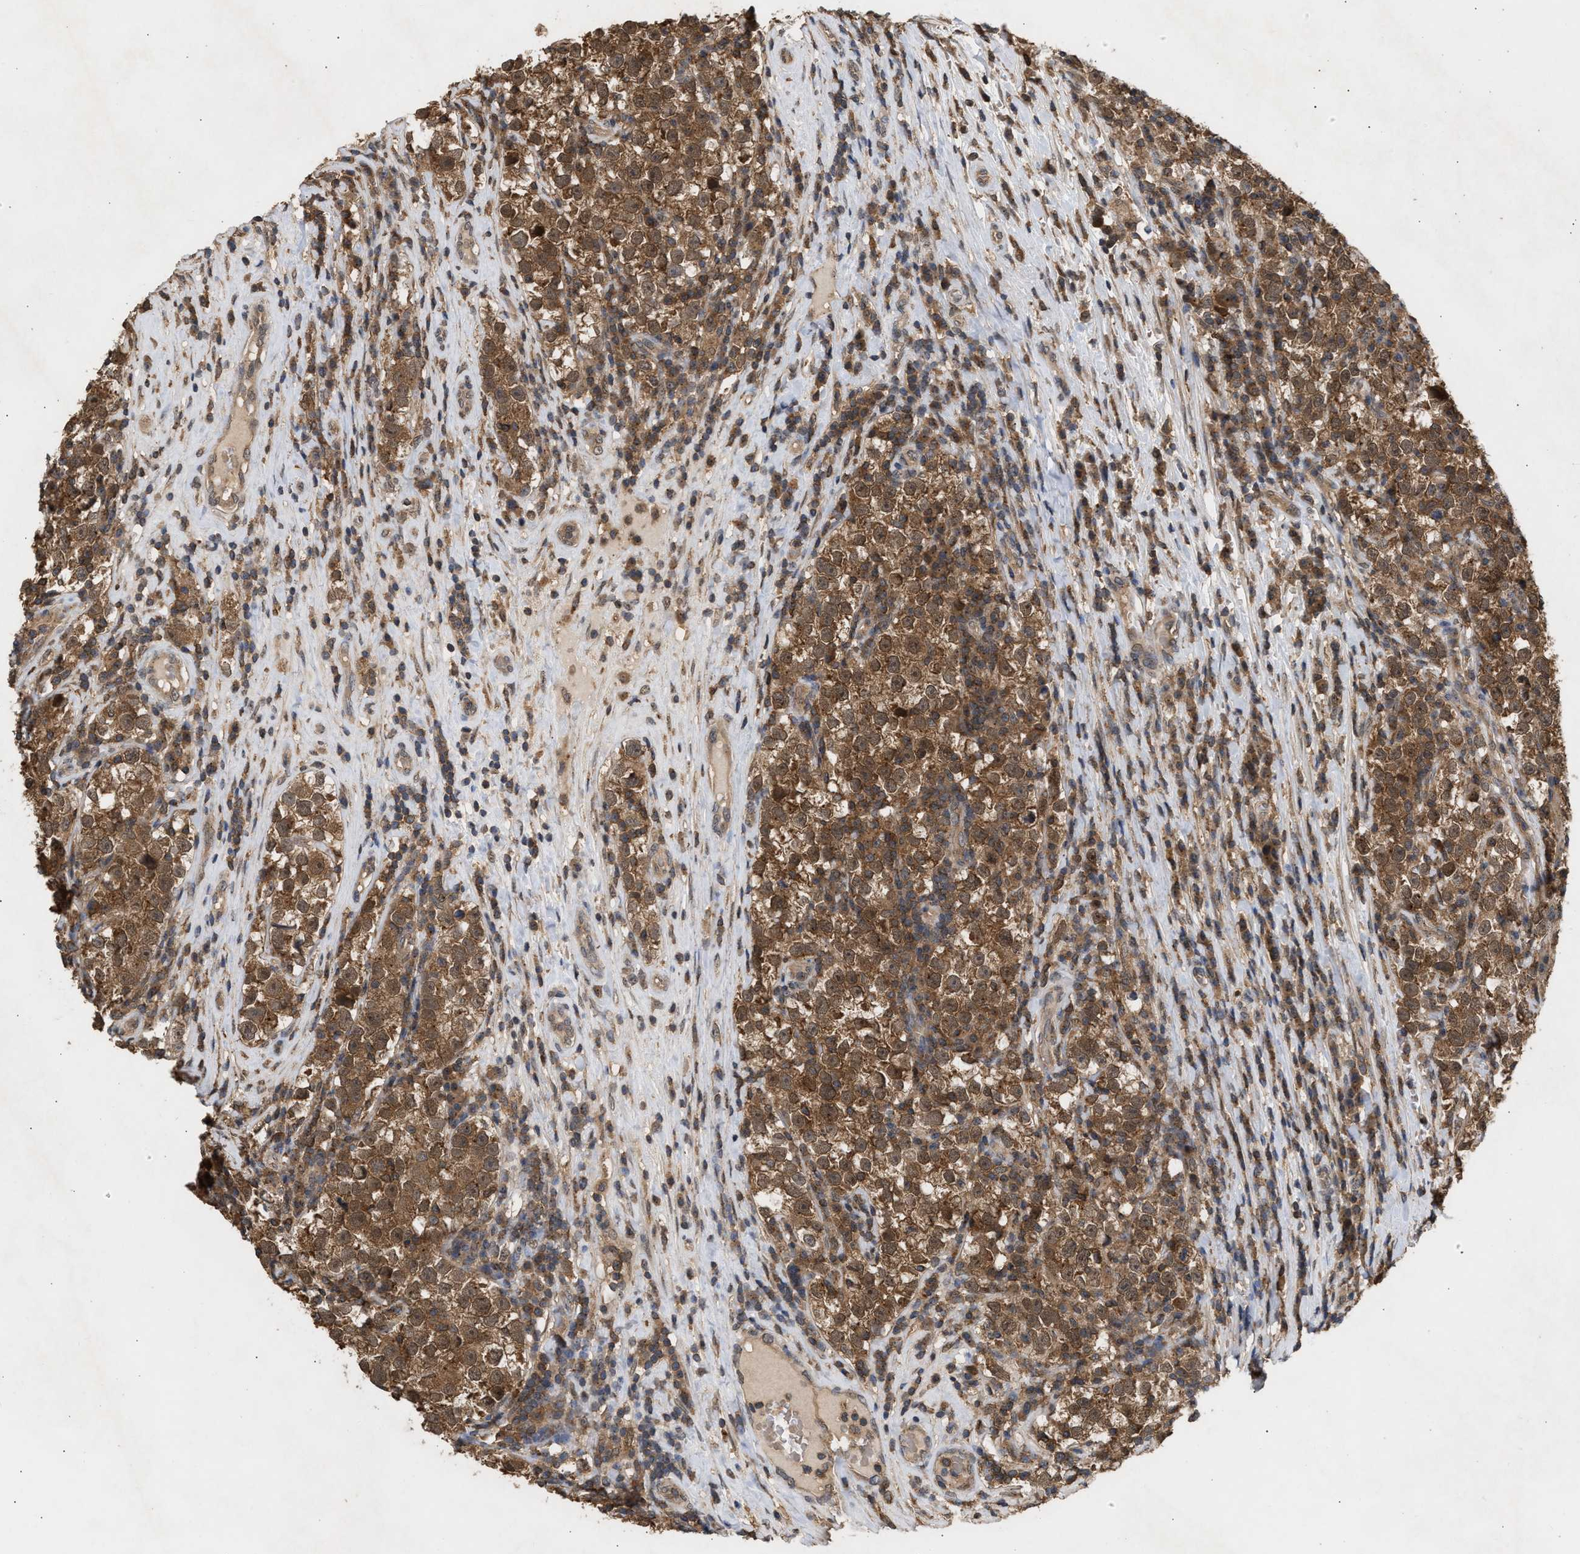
{"staining": {"intensity": "moderate", "quantity": ">75%", "location": "cytoplasmic/membranous,nuclear"}, "tissue": "testis cancer", "cell_type": "Tumor cells", "image_type": "cancer", "snomed": [{"axis": "morphology", "description": "Normal tissue, NOS"}, {"axis": "morphology", "description": "Seminoma, NOS"}, {"axis": "topography", "description": "Testis"}], "caption": "This image demonstrates IHC staining of human seminoma (testis), with medium moderate cytoplasmic/membranous and nuclear positivity in about >75% of tumor cells.", "gene": "FITM1", "patient": {"sex": "male", "age": 43}}